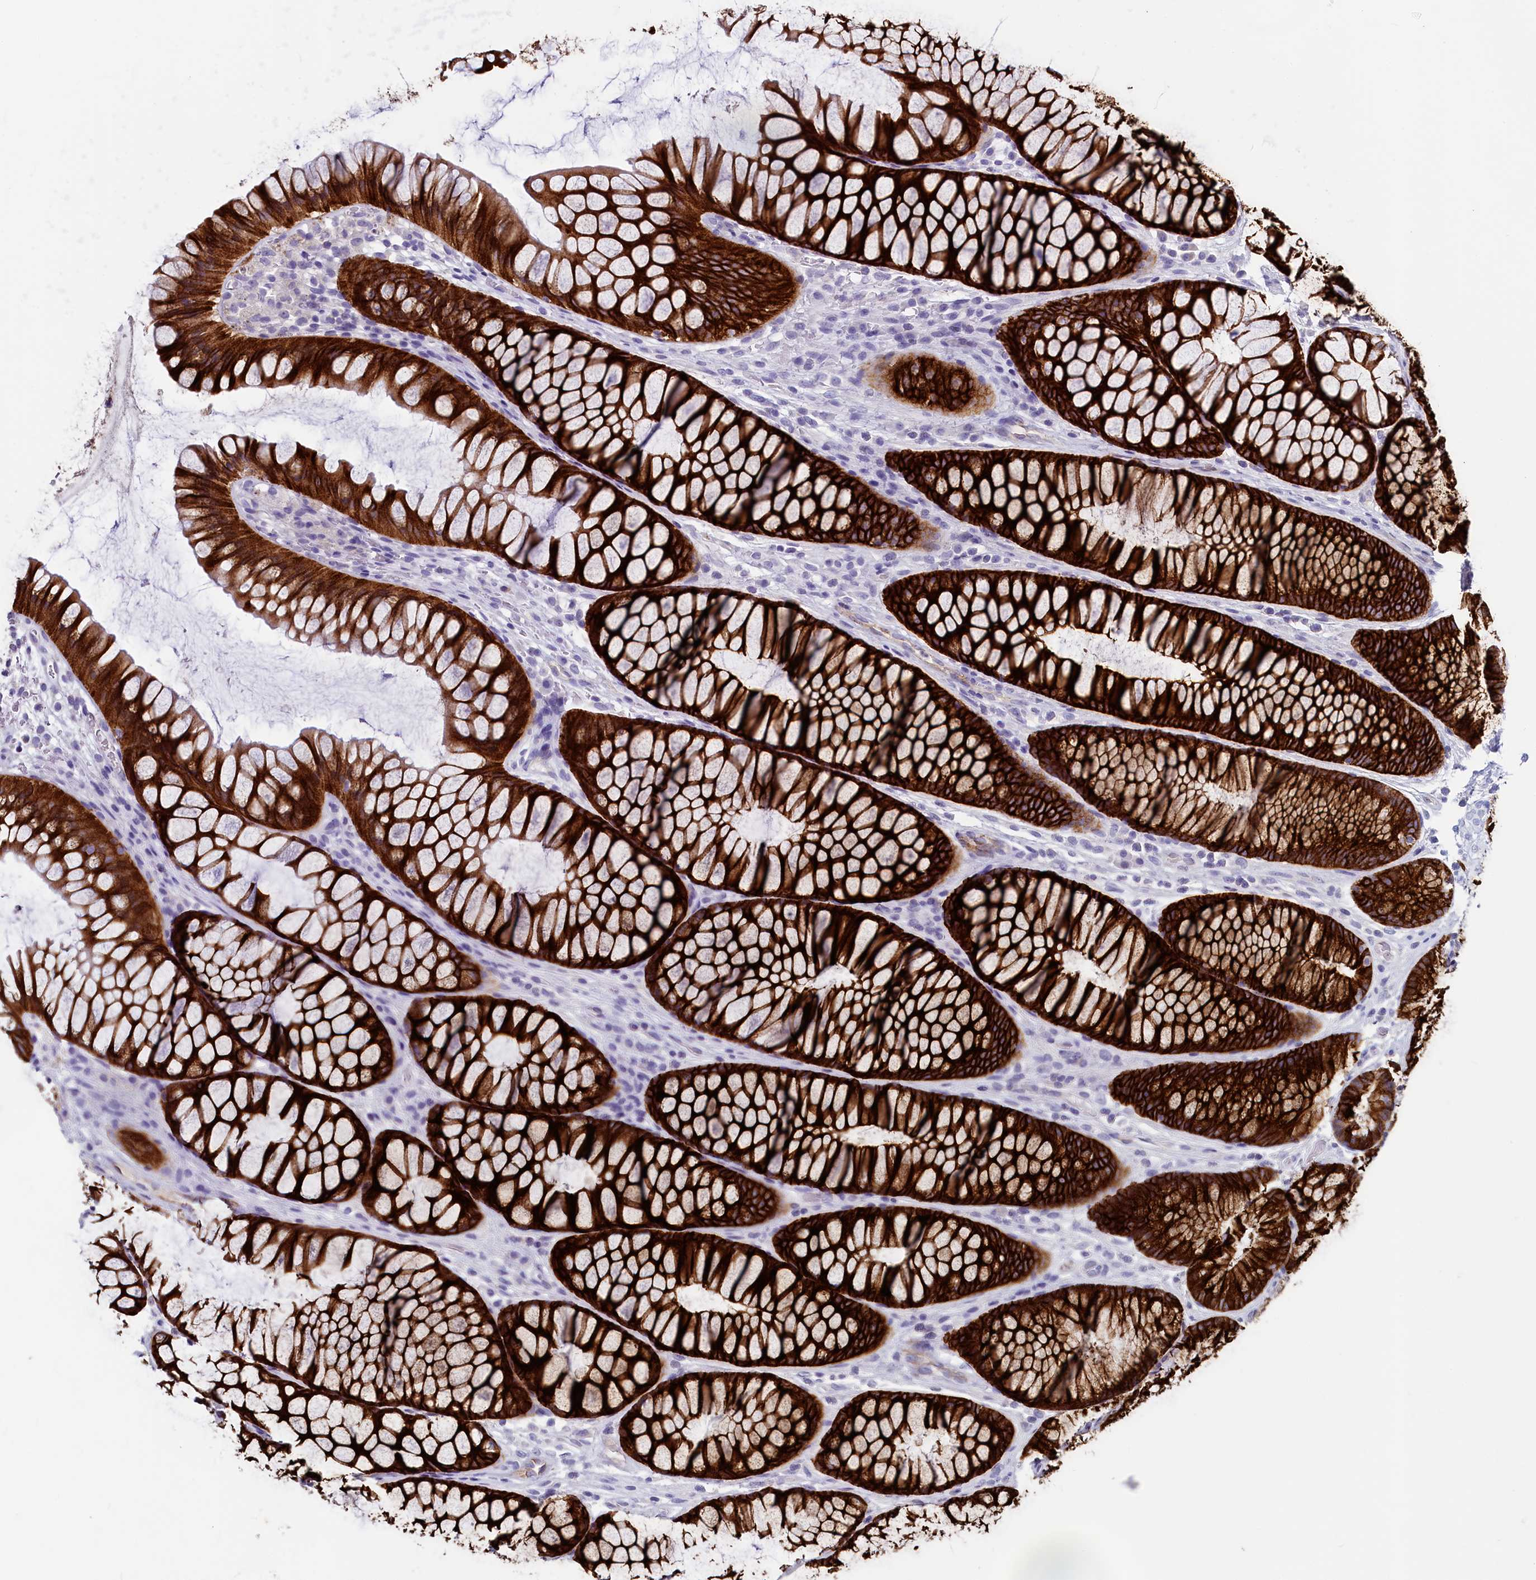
{"staining": {"intensity": "negative", "quantity": "none", "location": "none"}, "tissue": "colon", "cell_type": "Endothelial cells", "image_type": "normal", "snomed": [{"axis": "morphology", "description": "Normal tissue, NOS"}, {"axis": "topography", "description": "Colon"}], "caption": "The image shows no significant expression in endothelial cells of colon.", "gene": "INSC", "patient": {"sex": "female", "age": 82}}